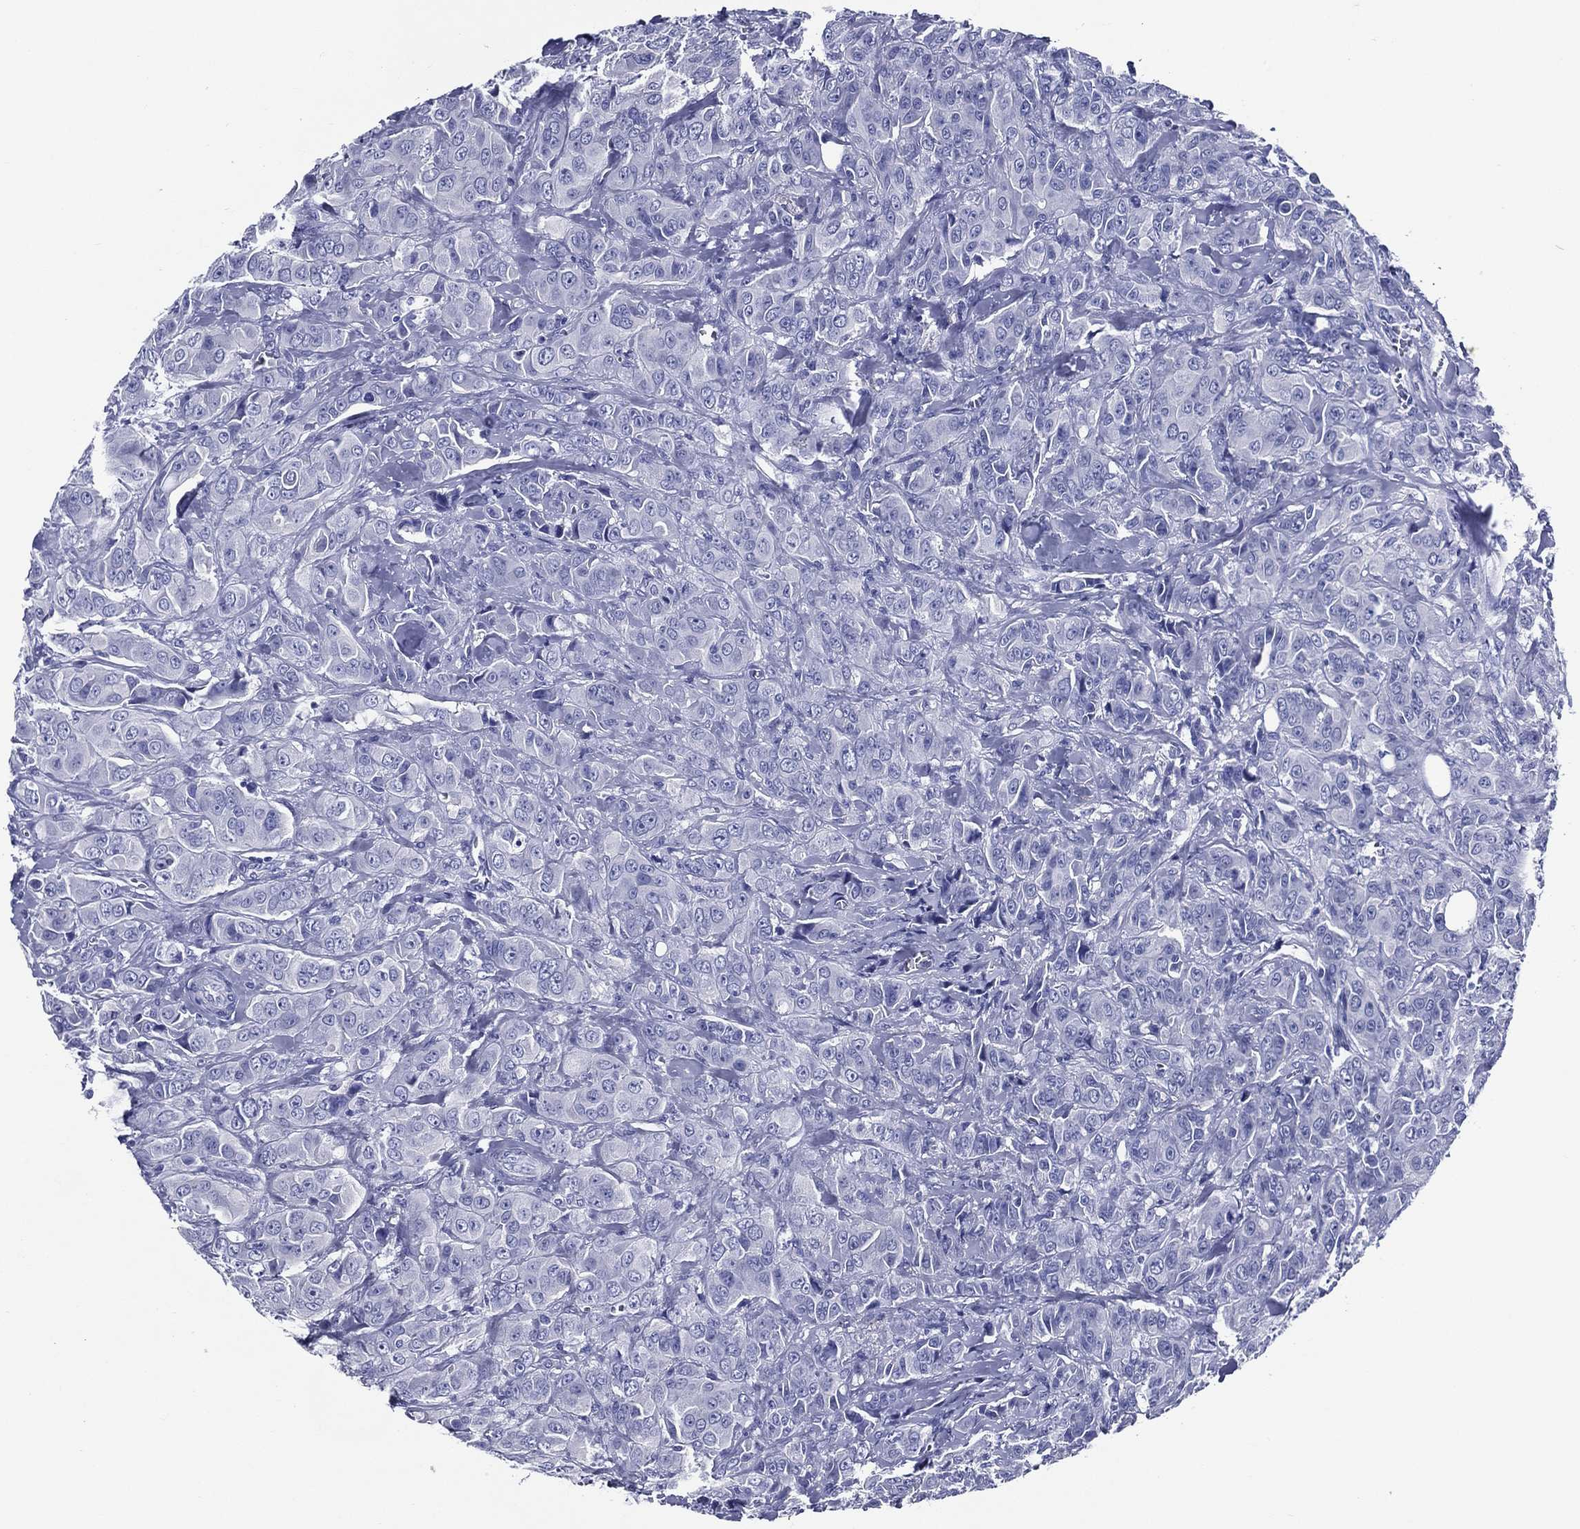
{"staining": {"intensity": "negative", "quantity": "none", "location": "none"}, "tissue": "breast cancer", "cell_type": "Tumor cells", "image_type": "cancer", "snomed": [{"axis": "morphology", "description": "Duct carcinoma"}, {"axis": "topography", "description": "Breast"}], "caption": "Immunohistochemical staining of human breast infiltrating ductal carcinoma reveals no significant expression in tumor cells.", "gene": "ACE2", "patient": {"sex": "female", "age": 43}}